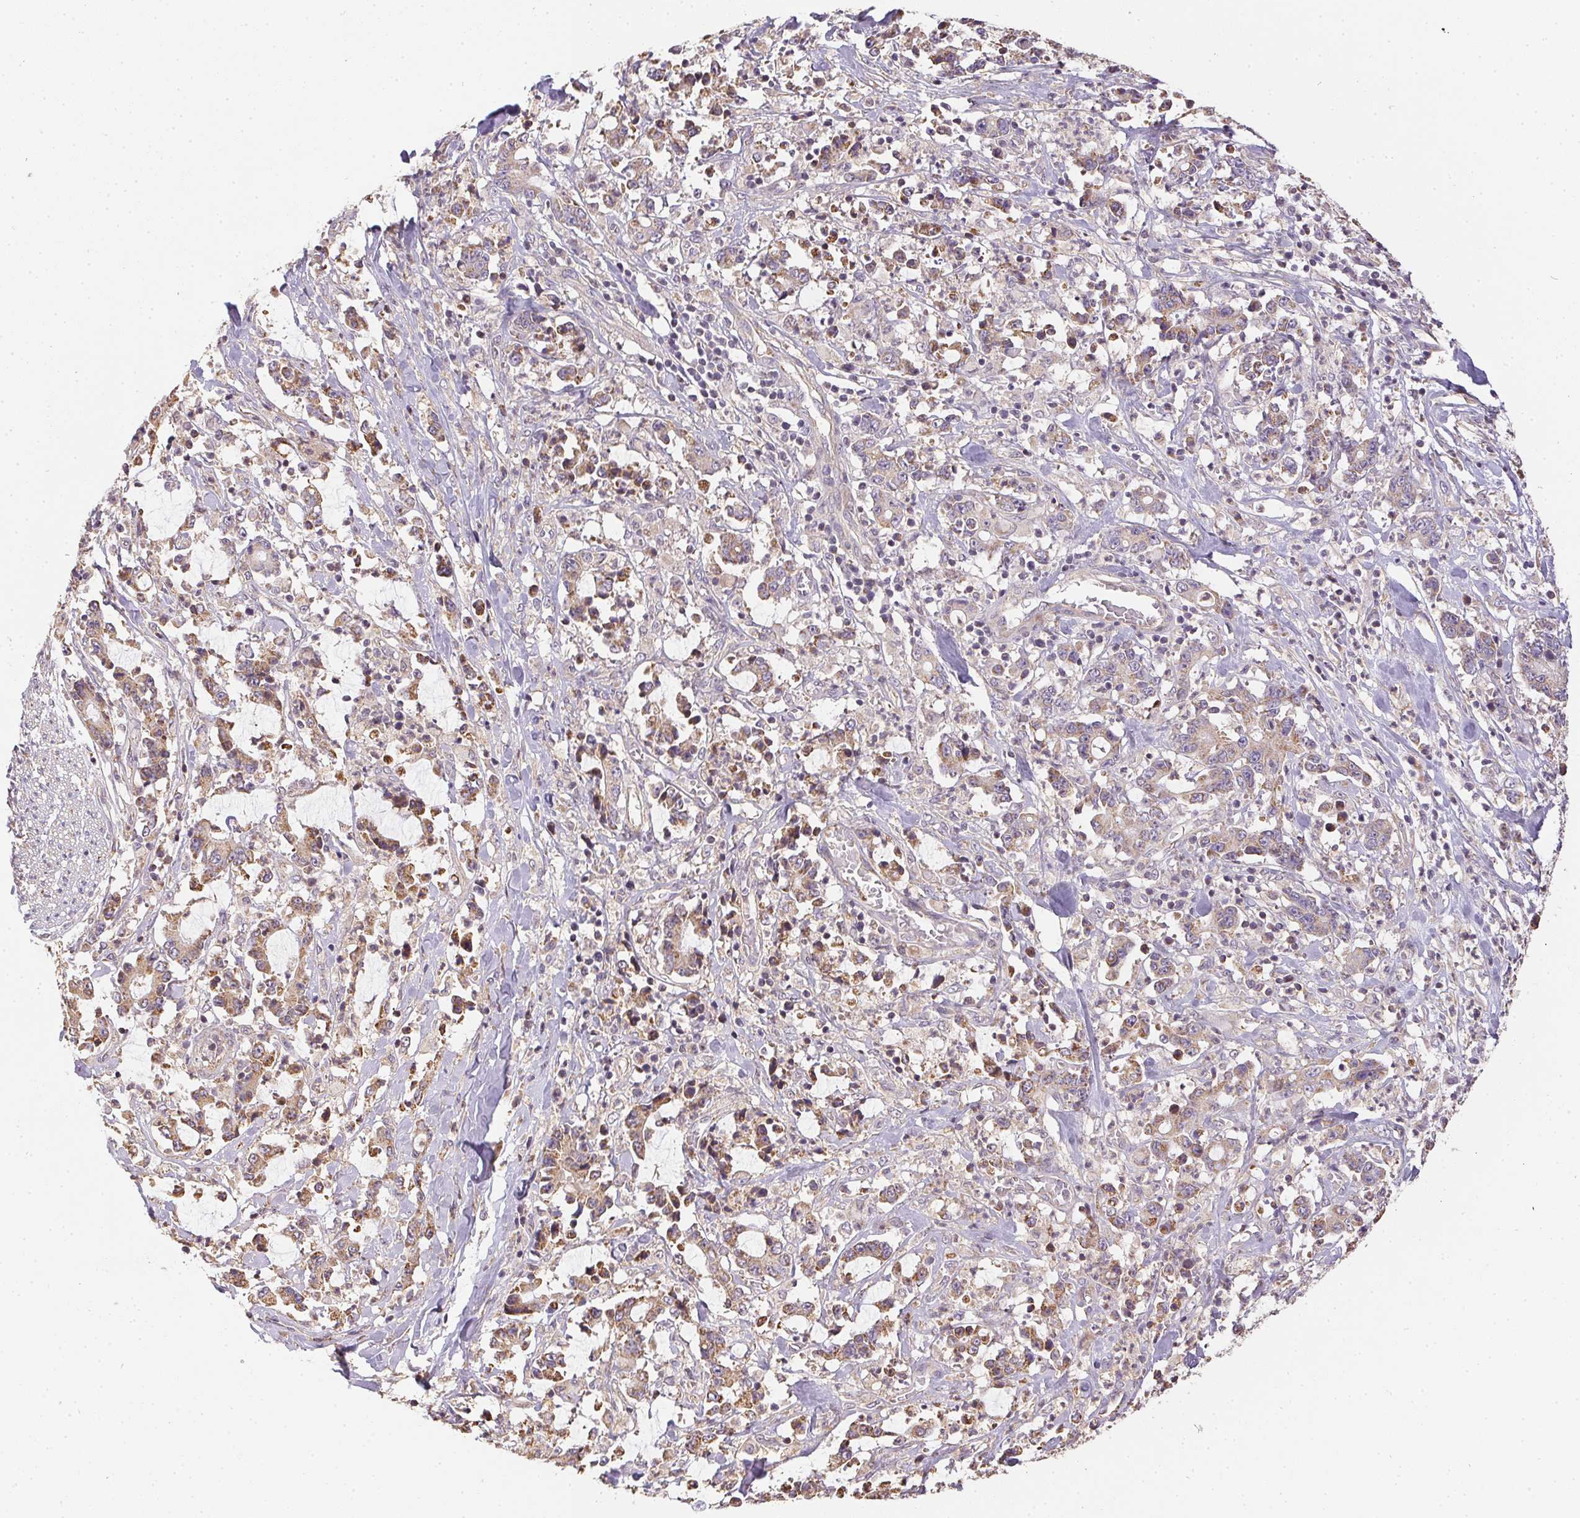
{"staining": {"intensity": "weak", "quantity": "25%-75%", "location": "cytoplasmic/membranous"}, "tissue": "stomach cancer", "cell_type": "Tumor cells", "image_type": "cancer", "snomed": [{"axis": "morphology", "description": "Adenocarcinoma, NOS"}, {"axis": "topography", "description": "Stomach, upper"}], "caption": "Stomach cancer stained with DAB immunohistochemistry (IHC) shows low levels of weak cytoplasmic/membranous positivity in about 25%-75% of tumor cells.", "gene": "REV3L", "patient": {"sex": "male", "age": 68}}